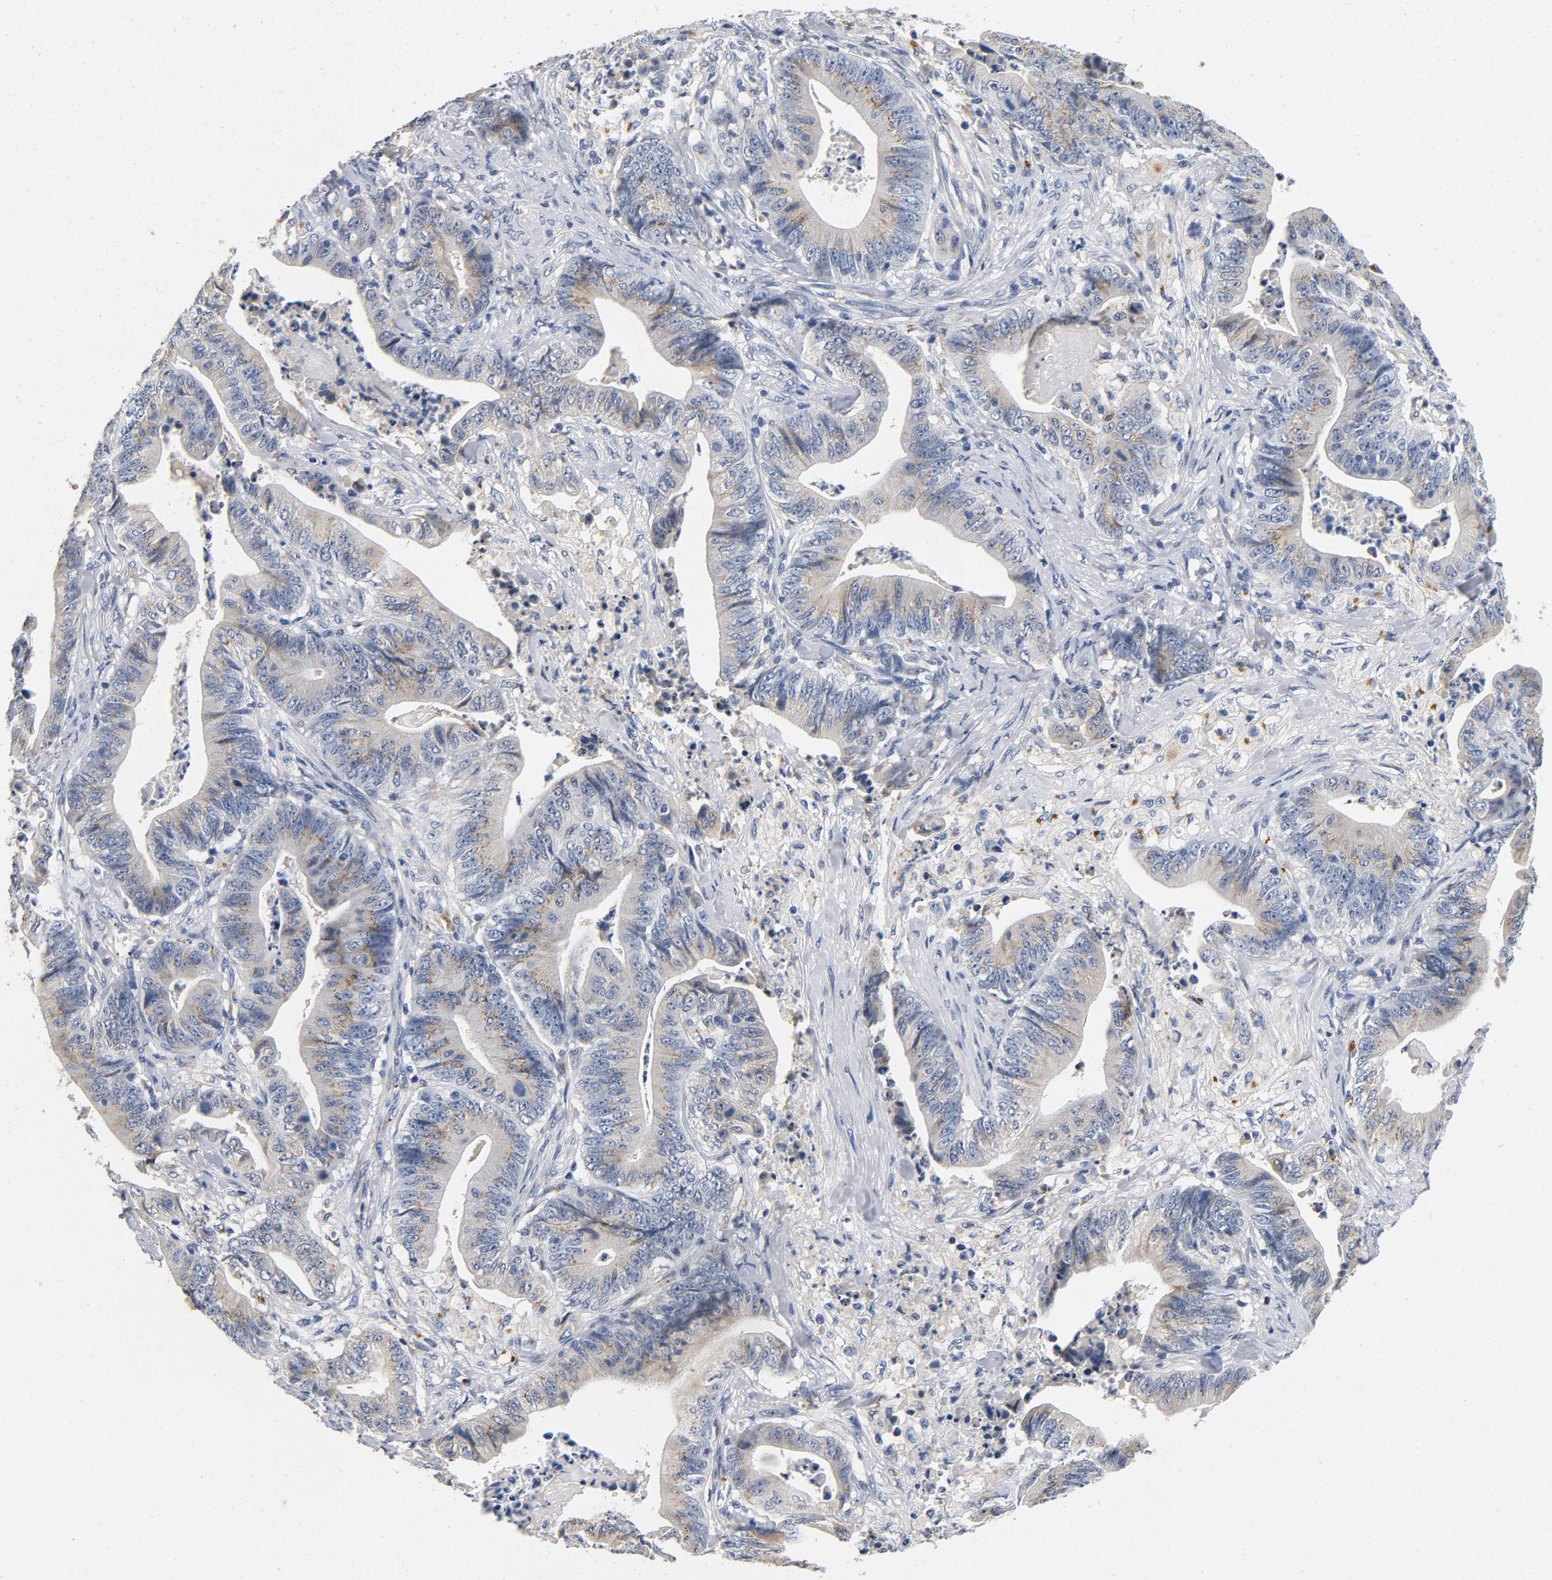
{"staining": {"intensity": "negative", "quantity": "none", "location": "none"}, "tissue": "stomach cancer", "cell_type": "Tumor cells", "image_type": "cancer", "snomed": [{"axis": "morphology", "description": "Adenocarcinoma, NOS"}, {"axis": "topography", "description": "Stomach, lower"}], "caption": "Micrograph shows no significant protein expression in tumor cells of adenocarcinoma (stomach).", "gene": "LMAN2", "patient": {"sex": "female", "age": 86}}